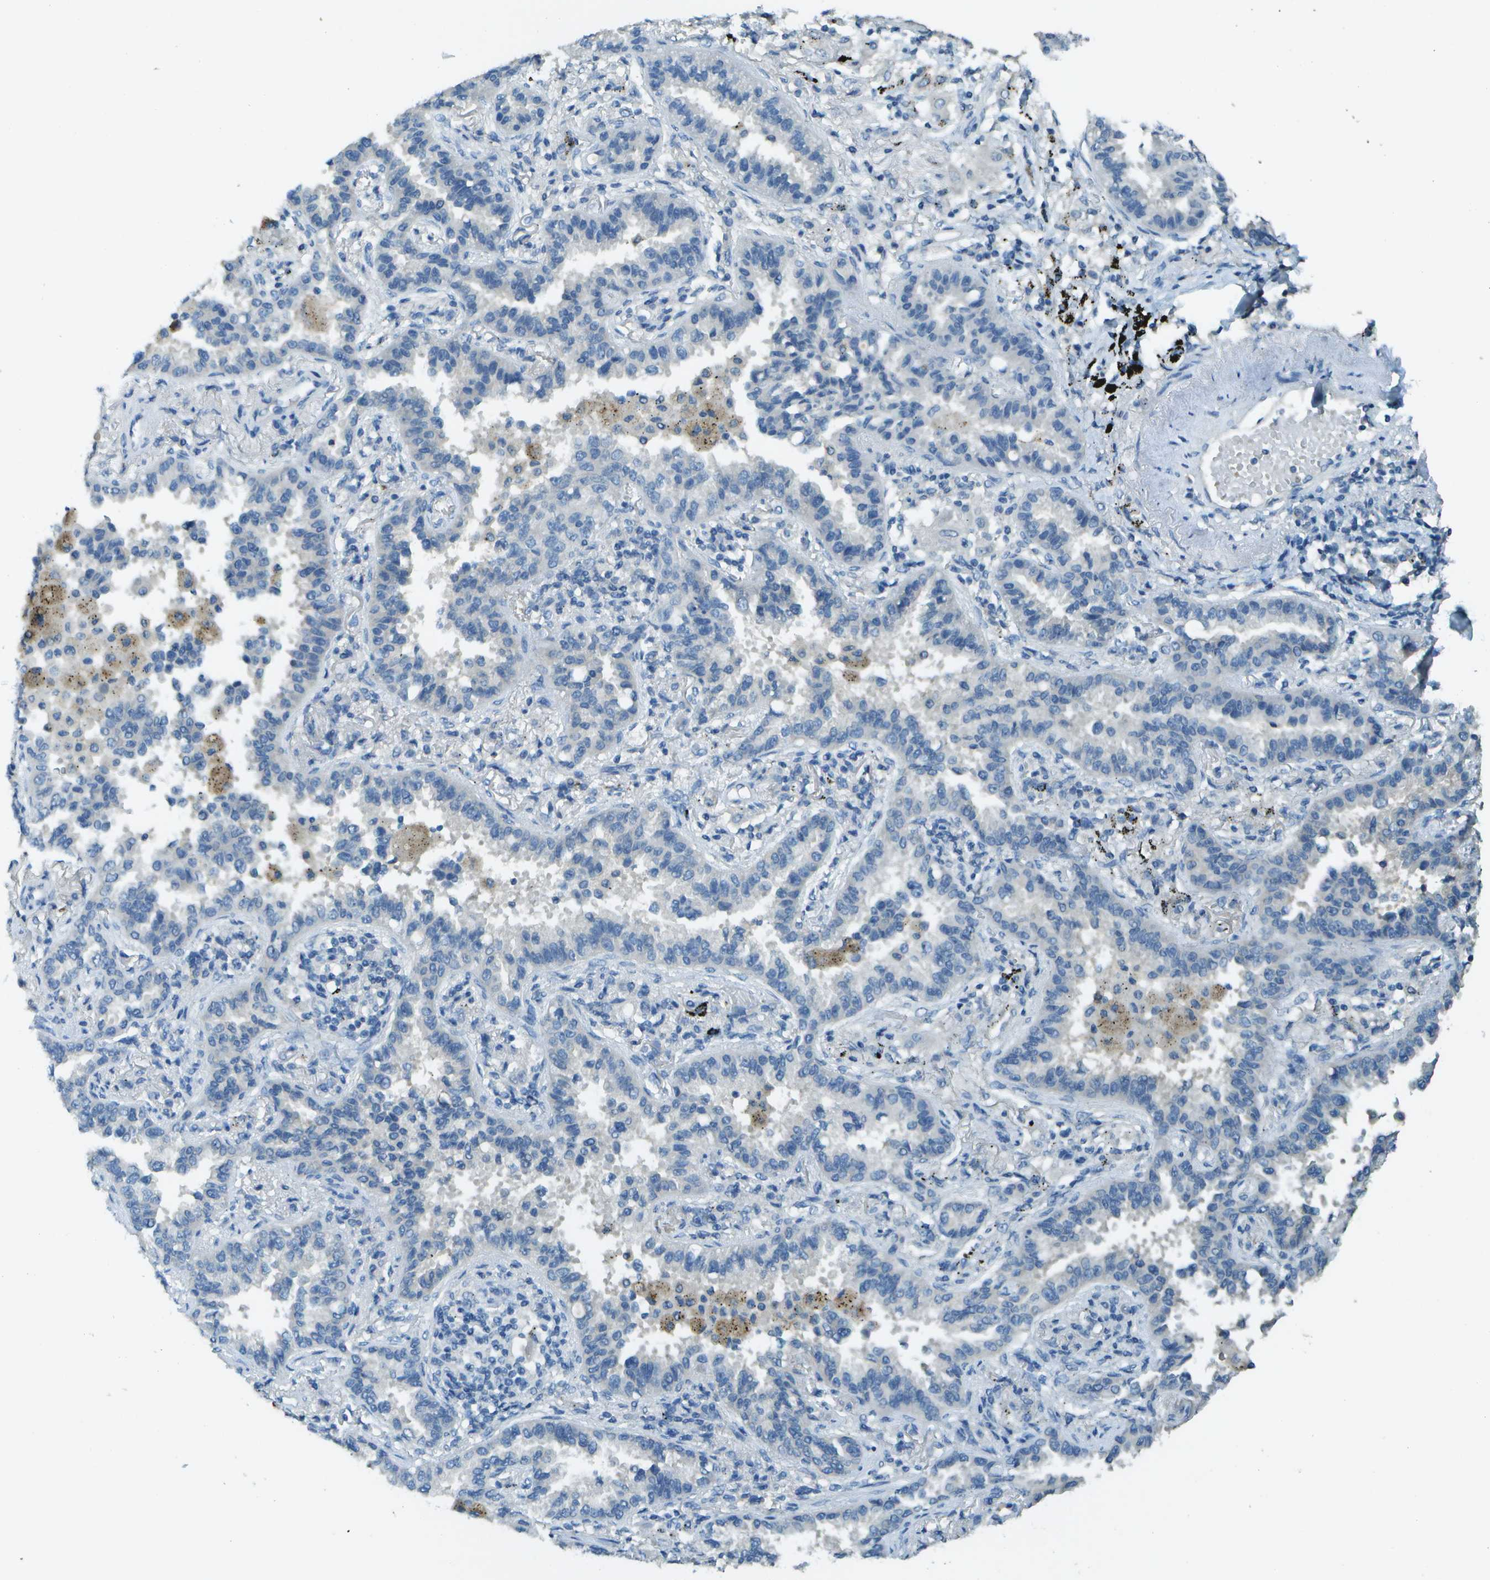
{"staining": {"intensity": "negative", "quantity": "none", "location": "none"}, "tissue": "lung cancer", "cell_type": "Tumor cells", "image_type": "cancer", "snomed": [{"axis": "morphology", "description": "Normal tissue, NOS"}, {"axis": "morphology", "description": "Adenocarcinoma, NOS"}, {"axis": "topography", "description": "Lung"}], "caption": "Protein analysis of adenocarcinoma (lung) shows no significant expression in tumor cells.", "gene": "LGI2", "patient": {"sex": "male", "age": 59}}